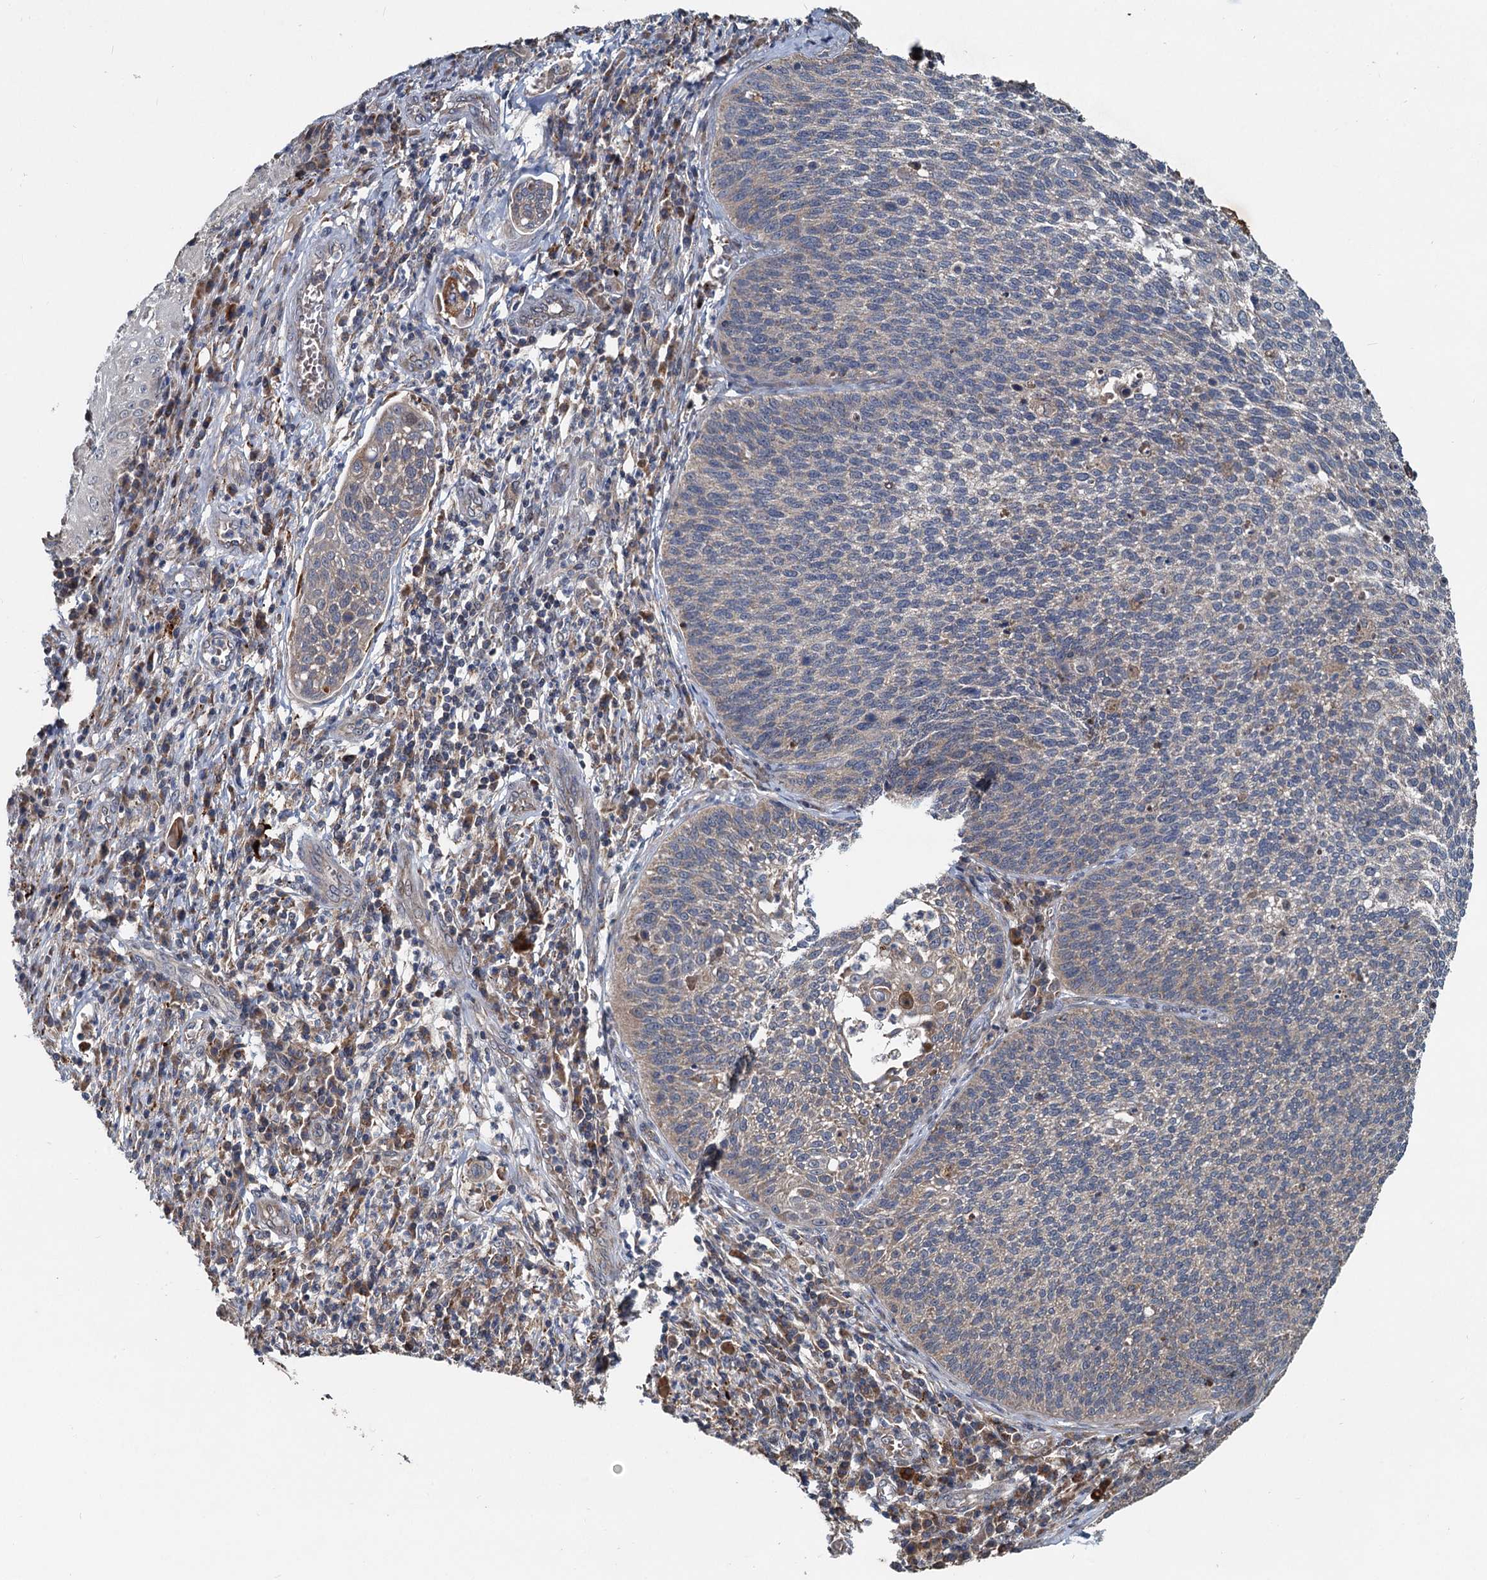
{"staining": {"intensity": "weak", "quantity": "<25%", "location": "cytoplasmic/membranous"}, "tissue": "cervical cancer", "cell_type": "Tumor cells", "image_type": "cancer", "snomed": [{"axis": "morphology", "description": "Squamous cell carcinoma, NOS"}, {"axis": "topography", "description": "Cervix"}], "caption": "This is a photomicrograph of IHC staining of squamous cell carcinoma (cervical), which shows no staining in tumor cells. Brightfield microscopy of IHC stained with DAB (brown) and hematoxylin (blue), captured at high magnification.", "gene": "OTUB1", "patient": {"sex": "female", "age": 34}}